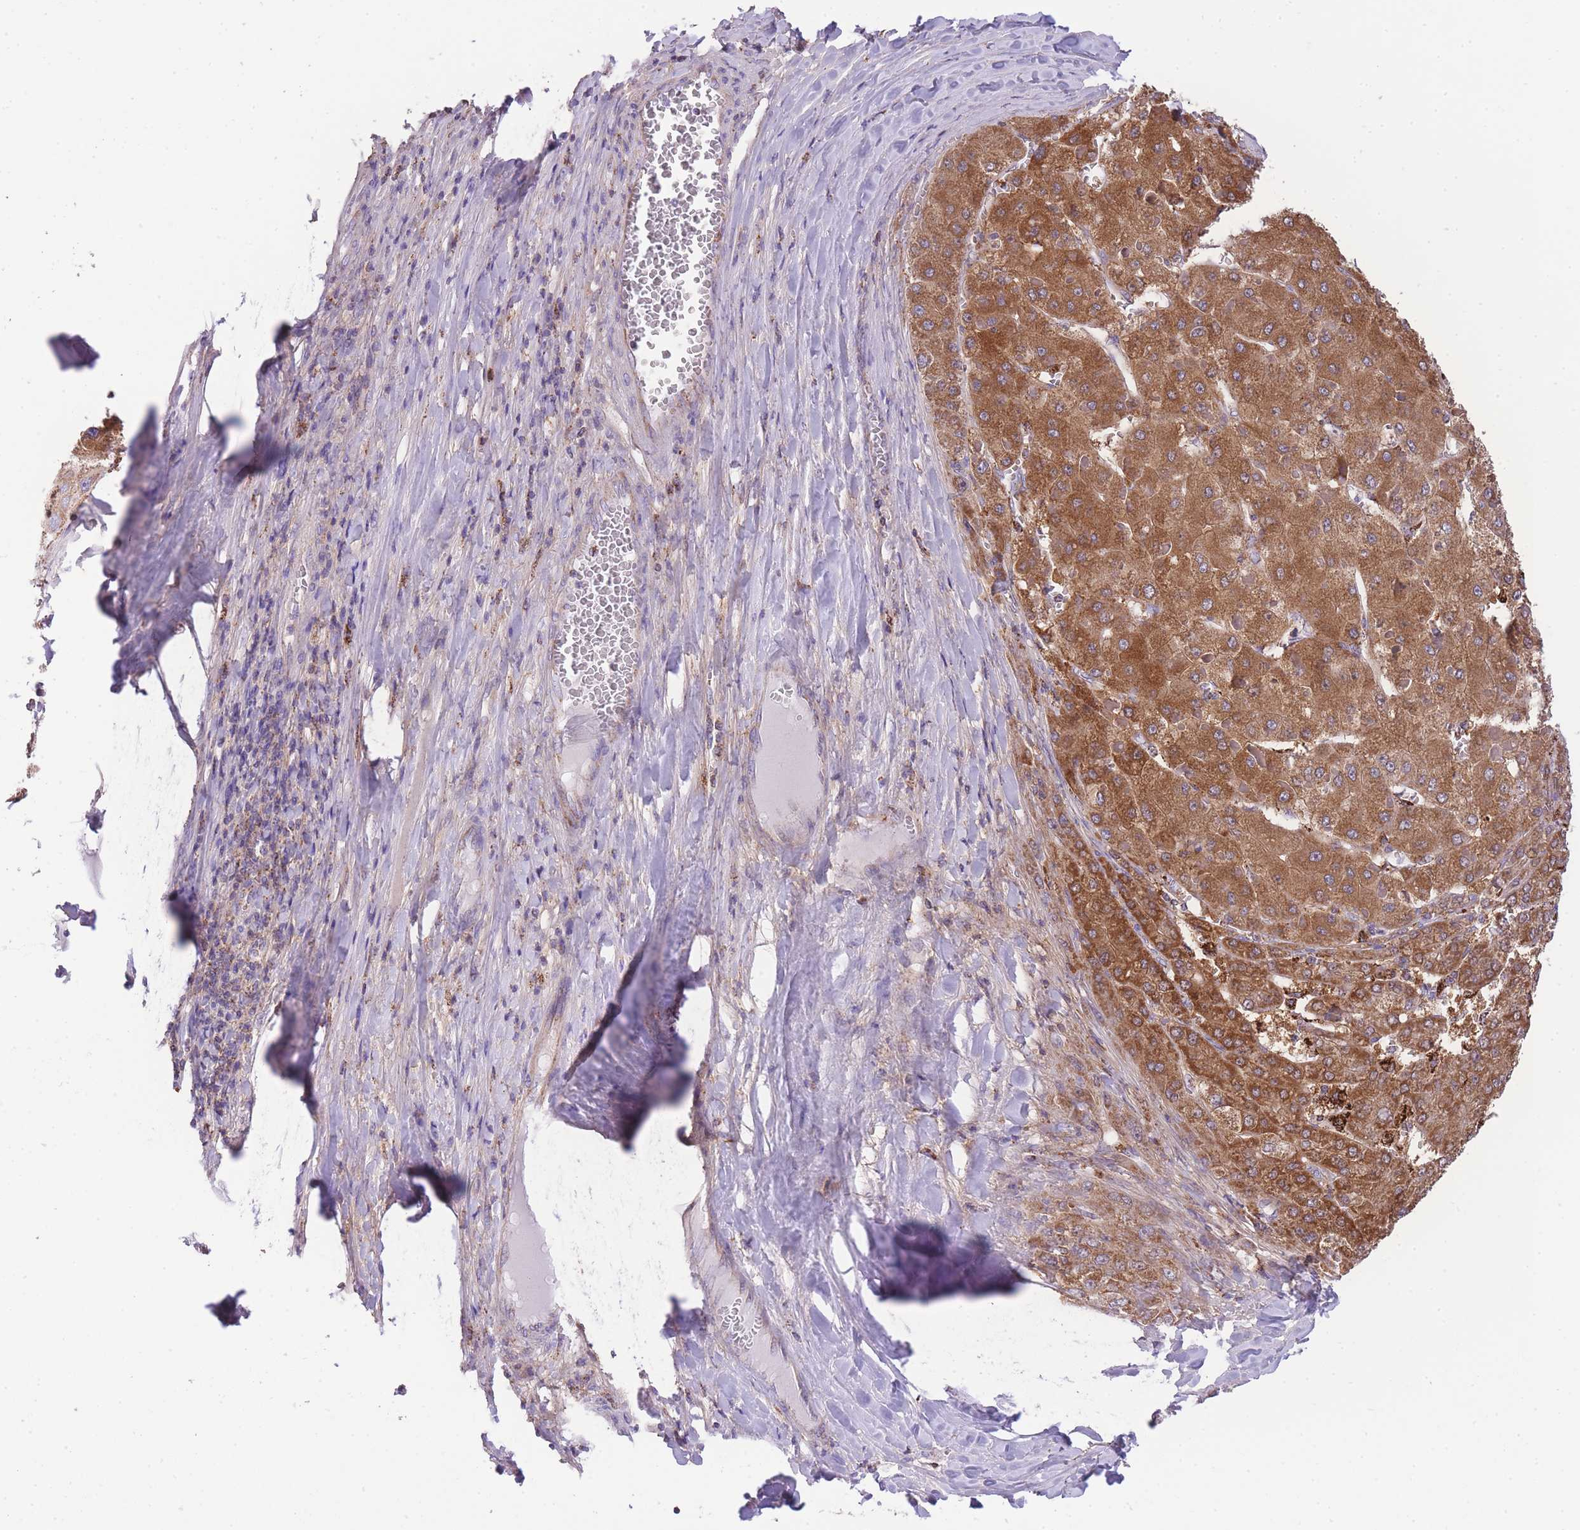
{"staining": {"intensity": "moderate", "quantity": ">75%", "location": "cytoplasmic/membranous"}, "tissue": "liver cancer", "cell_type": "Tumor cells", "image_type": "cancer", "snomed": [{"axis": "morphology", "description": "Carcinoma, Hepatocellular, NOS"}, {"axis": "topography", "description": "Liver"}], "caption": "Tumor cells display moderate cytoplasmic/membranous staining in approximately >75% of cells in liver hepatocellular carcinoma.", "gene": "ST3GAL3", "patient": {"sex": "female", "age": 73}}